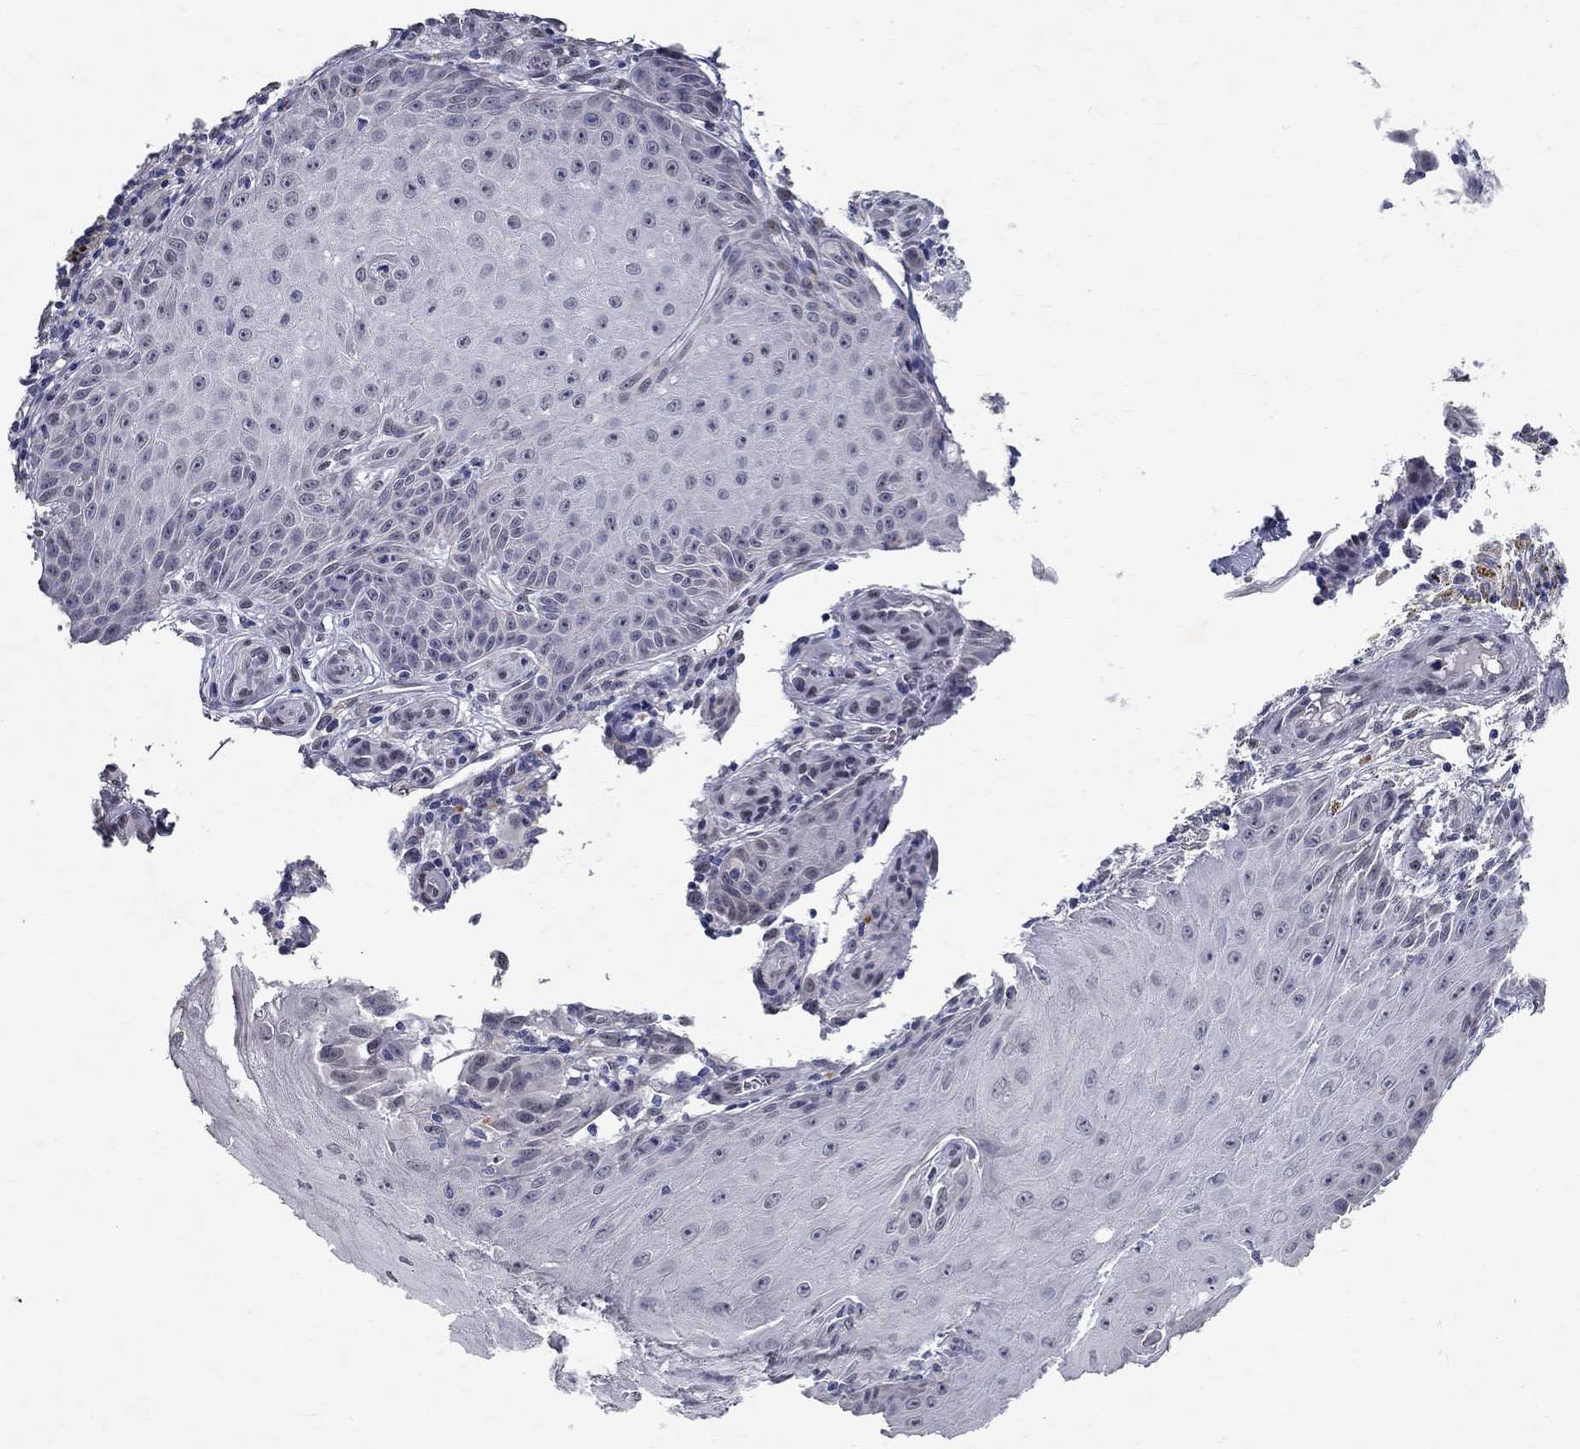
{"staining": {"intensity": "negative", "quantity": "none", "location": "none"}, "tissue": "melanoma", "cell_type": "Tumor cells", "image_type": "cancer", "snomed": [{"axis": "morphology", "description": "Malignant melanoma, NOS"}, {"axis": "topography", "description": "Skin"}], "caption": "Micrograph shows no significant protein positivity in tumor cells of melanoma.", "gene": "RBFOX1", "patient": {"sex": "female", "age": 53}}